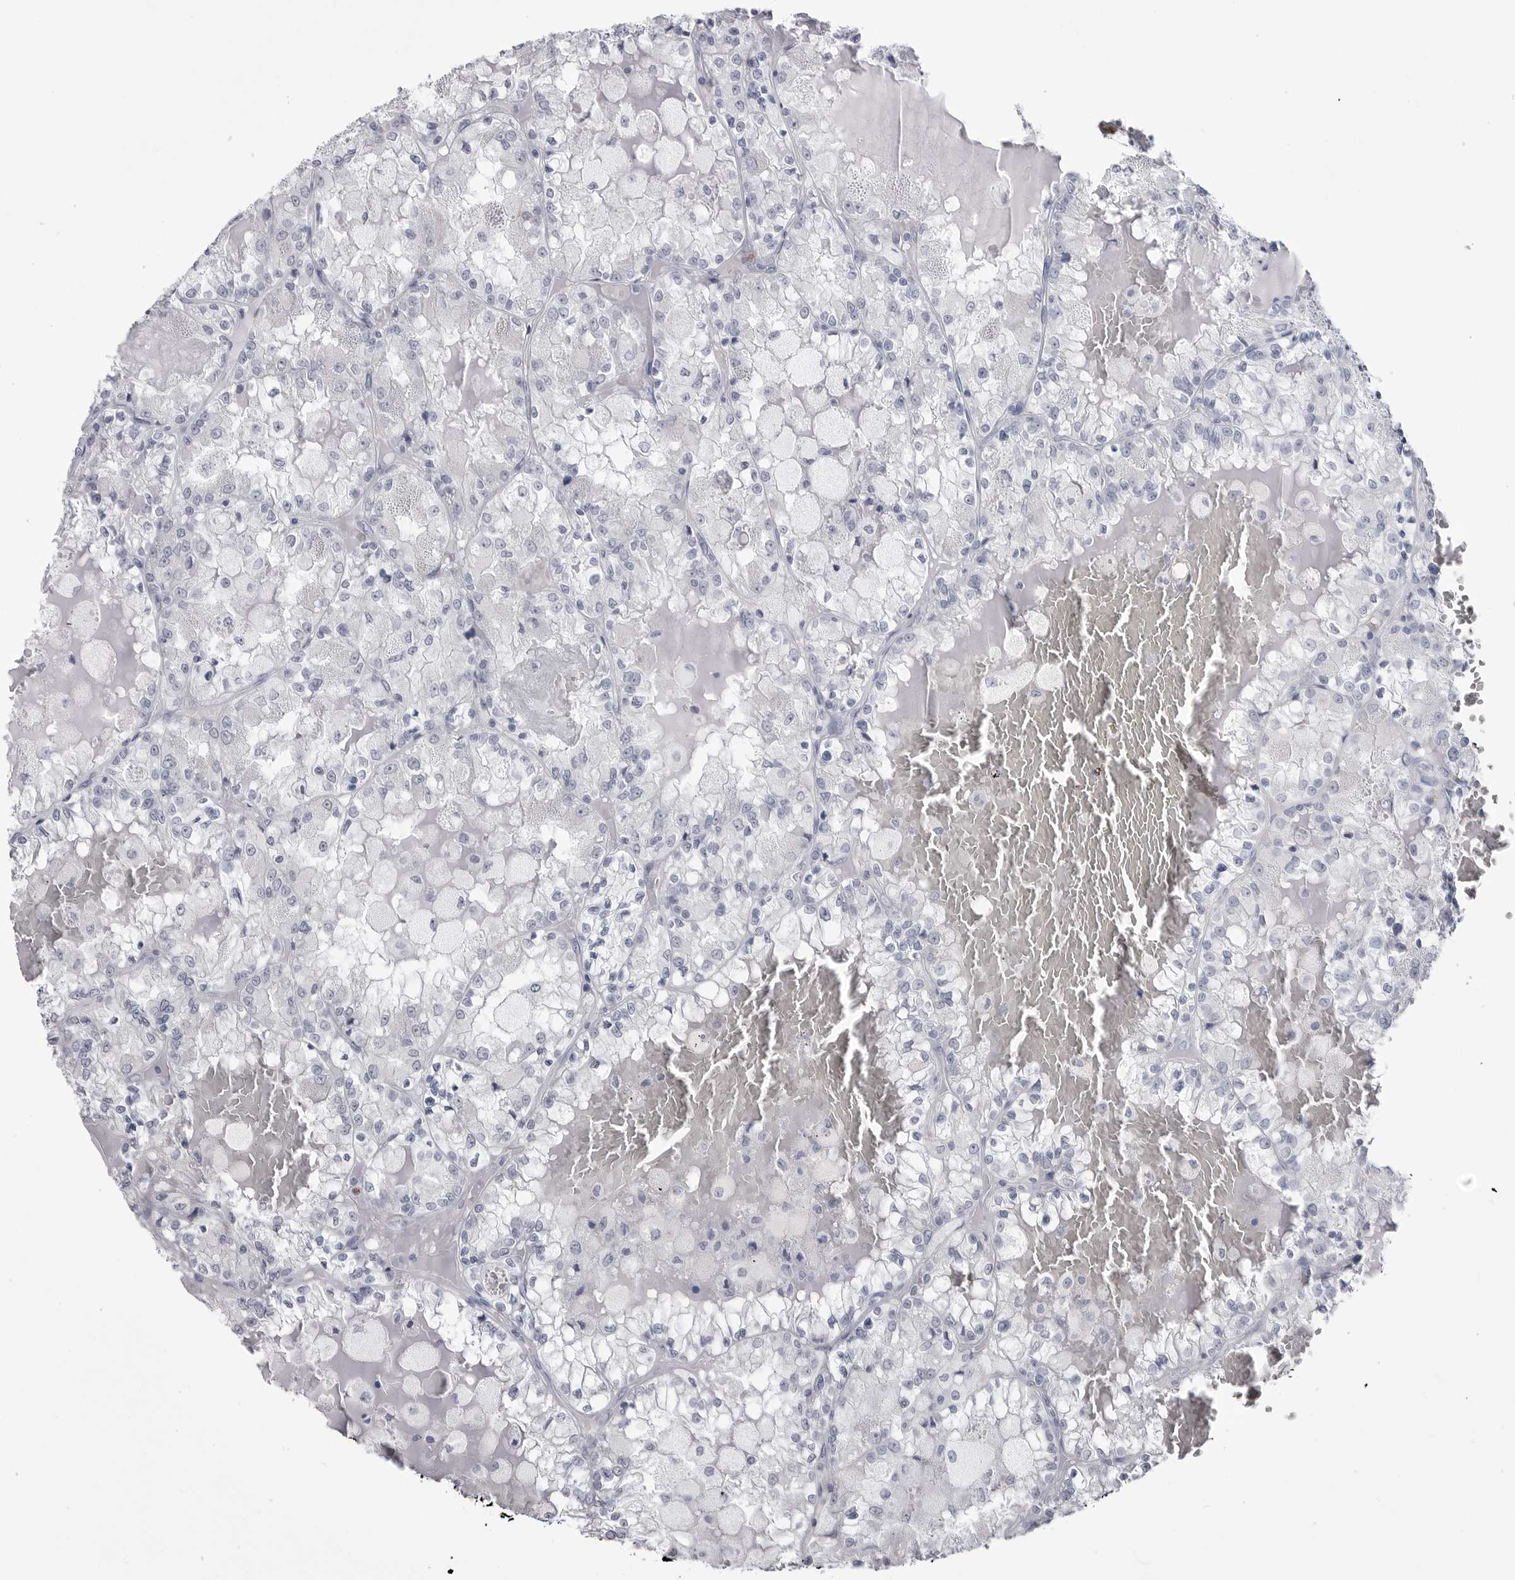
{"staining": {"intensity": "negative", "quantity": "none", "location": "none"}, "tissue": "renal cancer", "cell_type": "Tumor cells", "image_type": "cancer", "snomed": [{"axis": "morphology", "description": "Adenocarcinoma, NOS"}, {"axis": "topography", "description": "Kidney"}], "caption": "IHC histopathology image of neoplastic tissue: human renal adenocarcinoma stained with DAB exhibits no significant protein expression in tumor cells.", "gene": "STAP2", "patient": {"sex": "female", "age": 56}}